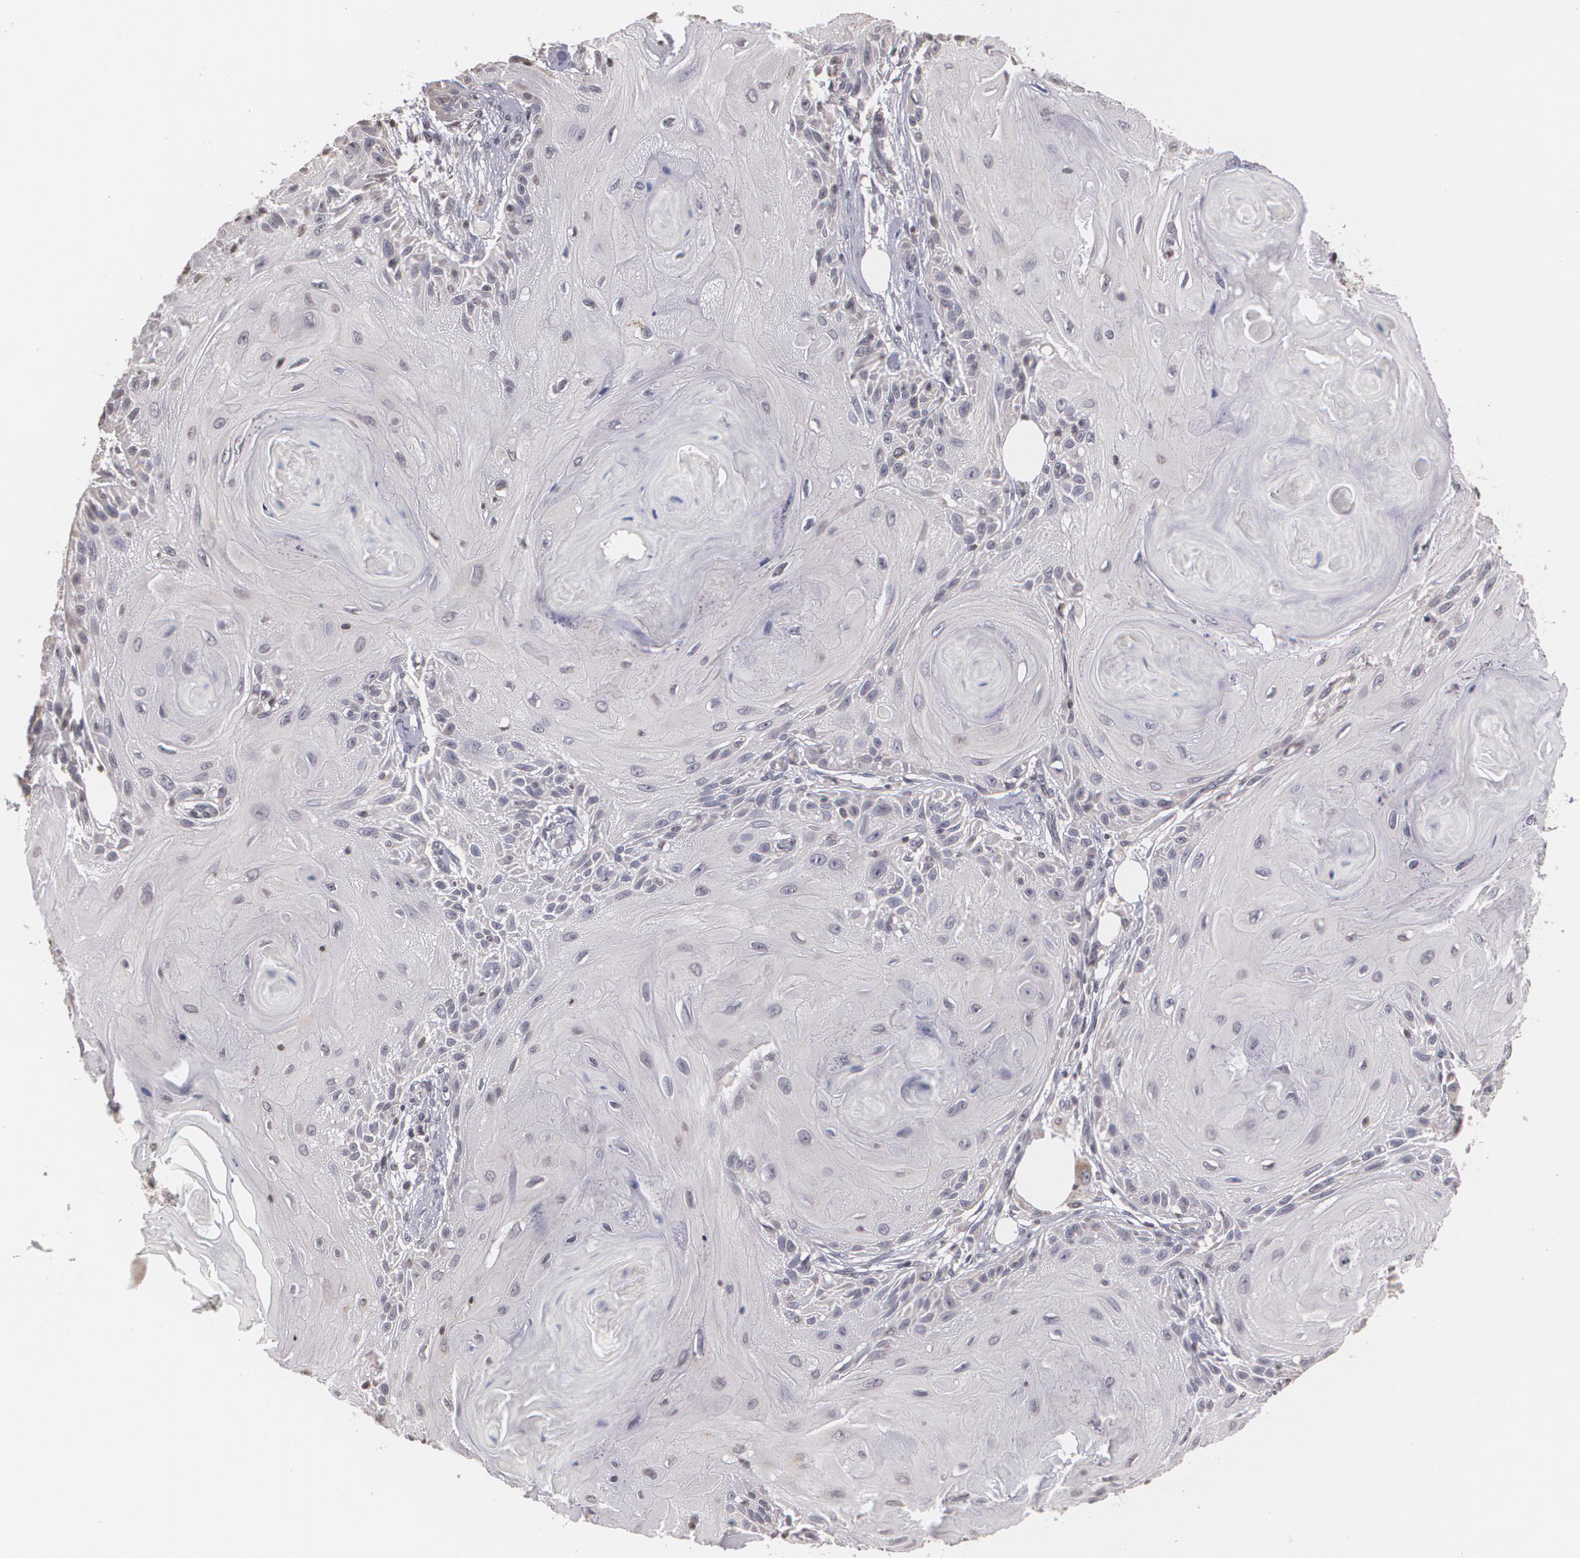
{"staining": {"intensity": "negative", "quantity": "none", "location": "none"}, "tissue": "skin cancer", "cell_type": "Tumor cells", "image_type": "cancer", "snomed": [{"axis": "morphology", "description": "Squamous cell carcinoma, NOS"}, {"axis": "topography", "description": "Skin"}], "caption": "A high-resolution histopathology image shows IHC staining of skin cancer (squamous cell carcinoma), which displays no significant positivity in tumor cells.", "gene": "THRB", "patient": {"sex": "female", "age": 88}}